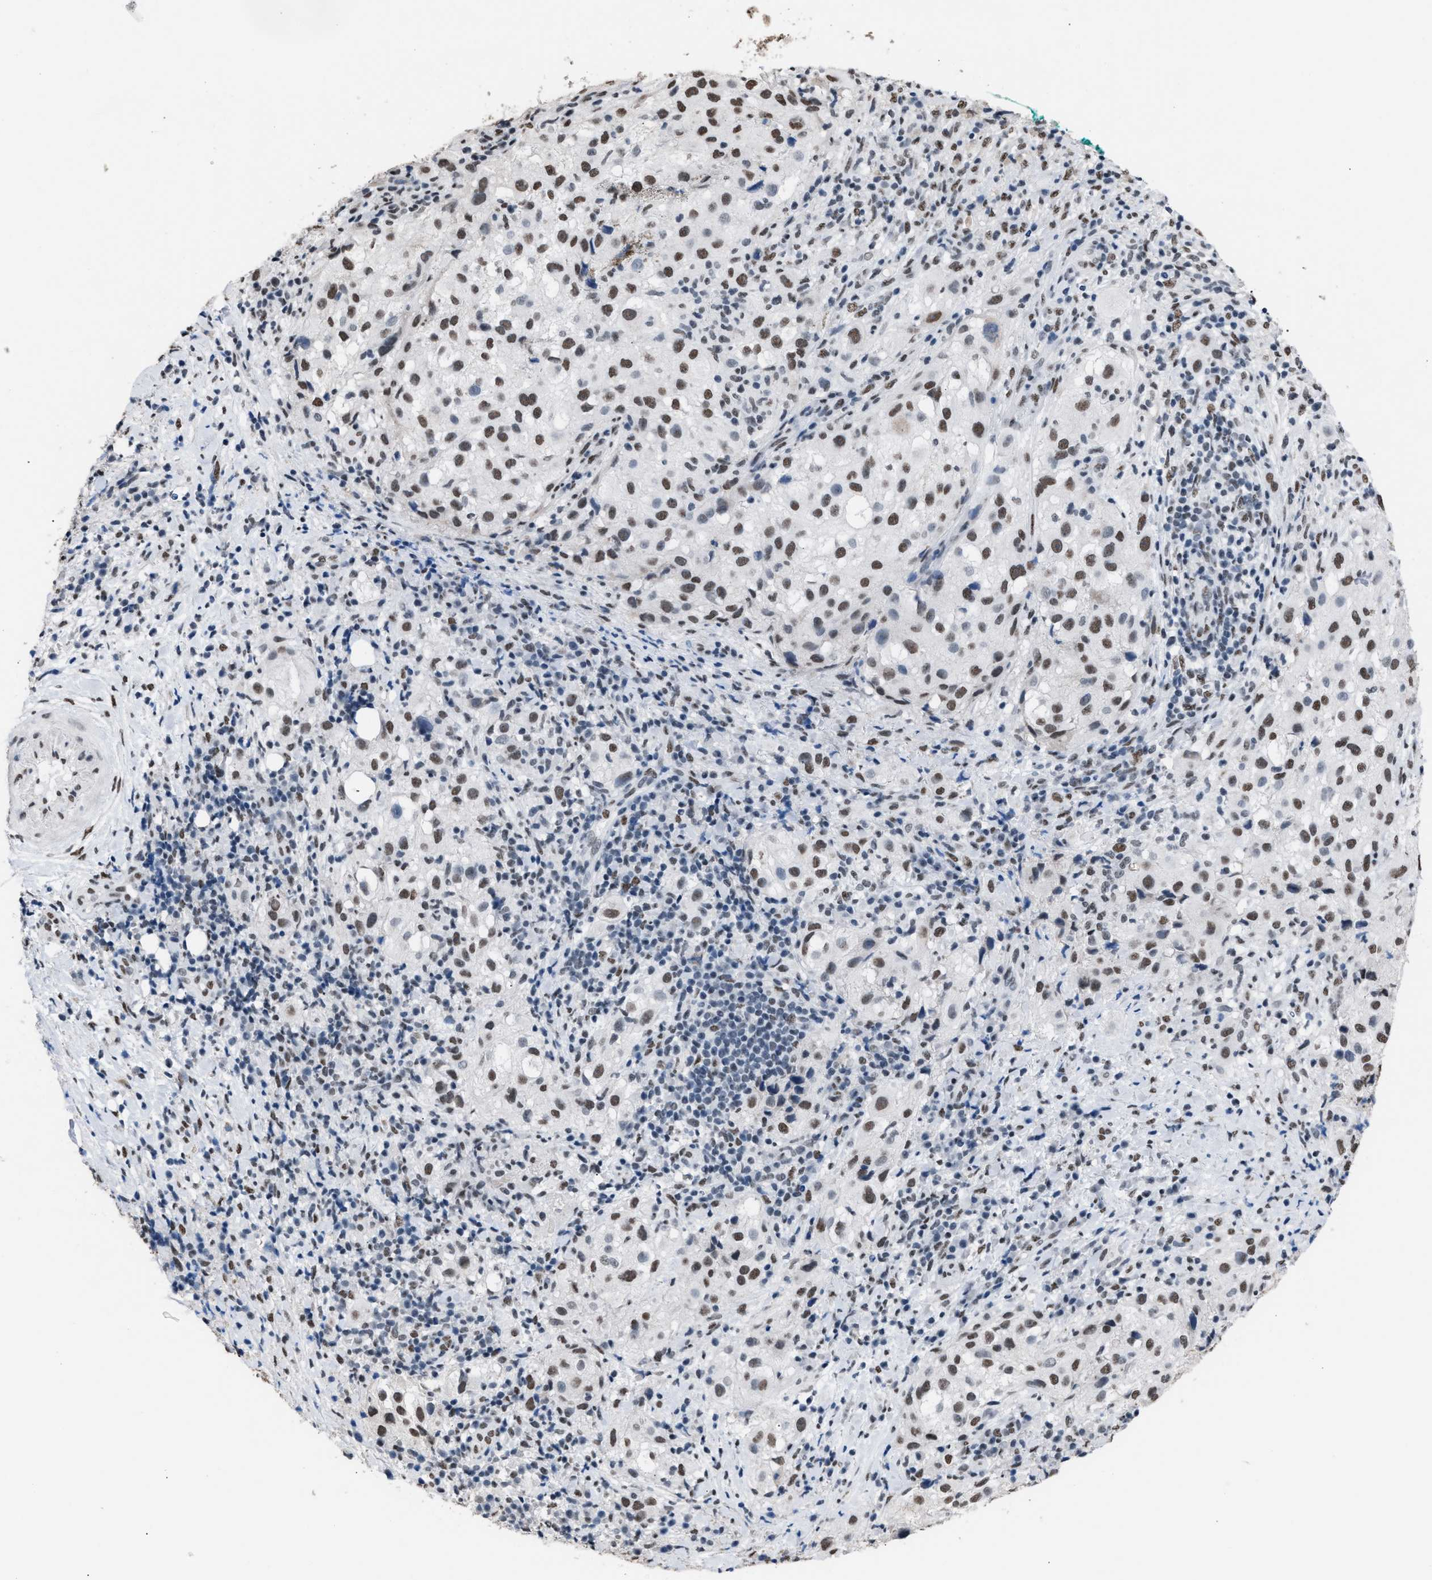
{"staining": {"intensity": "moderate", "quantity": ">75%", "location": "nuclear"}, "tissue": "melanoma", "cell_type": "Tumor cells", "image_type": "cancer", "snomed": [{"axis": "morphology", "description": "Necrosis, NOS"}, {"axis": "morphology", "description": "Malignant melanoma, NOS"}, {"axis": "topography", "description": "Skin"}], "caption": "The photomicrograph displays immunohistochemical staining of malignant melanoma. There is moderate nuclear expression is appreciated in approximately >75% of tumor cells.", "gene": "CCAR2", "patient": {"sex": "female", "age": 87}}